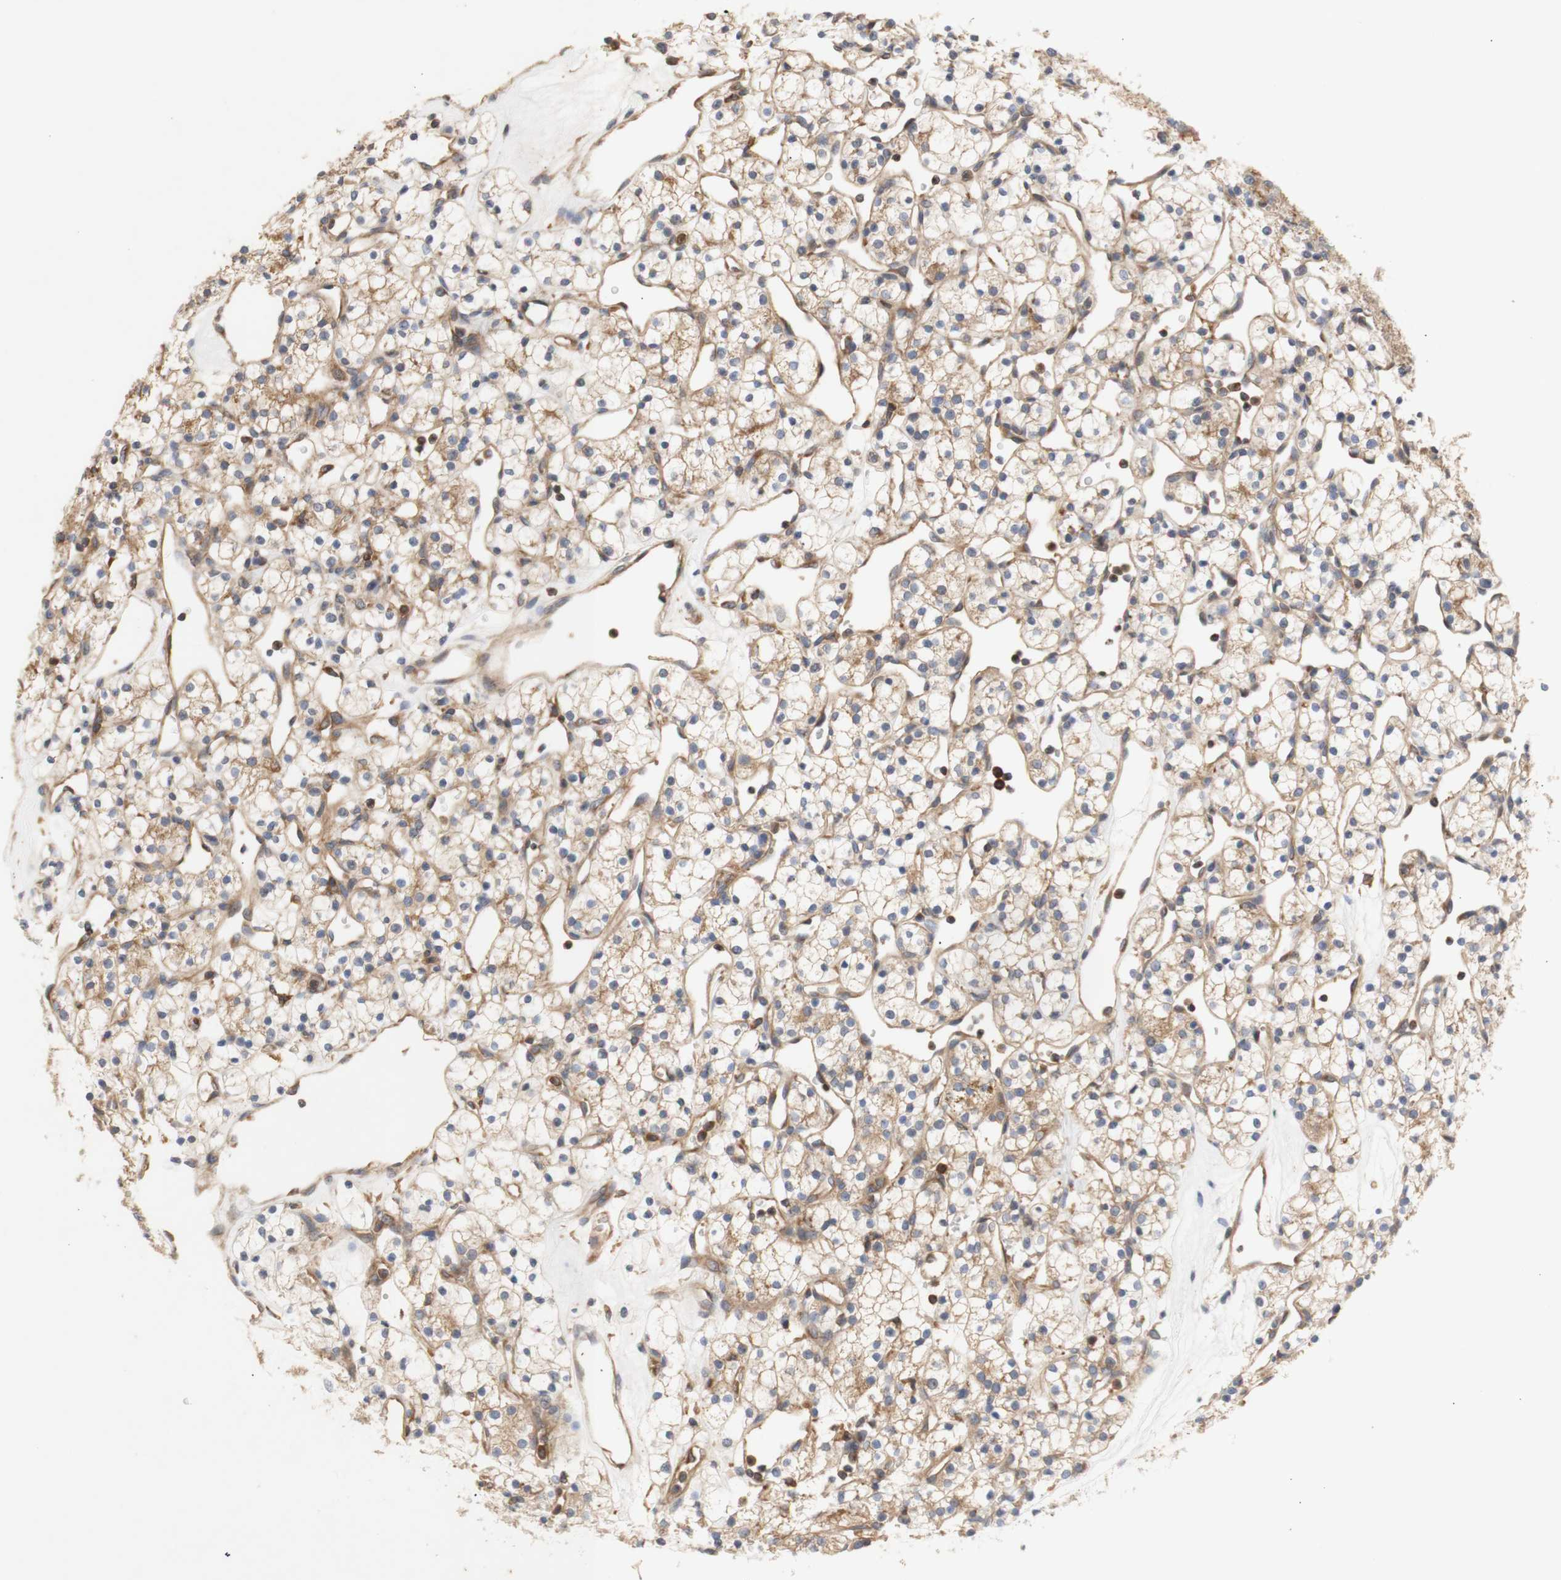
{"staining": {"intensity": "moderate", "quantity": ">75%", "location": "cytoplasmic/membranous"}, "tissue": "renal cancer", "cell_type": "Tumor cells", "image_type": "cancer", "snomed": [{"axis": "morphology", "description": "Adenocarcinoma, NOS"}, {"axis": "topography", "description": "Kidney"}], "caption": "Moderate cytoplasmic/membranous expression for a protein is identified in approximately >75% of tumor cells of adenocarcinoma (renal) using immunohistochemistry (IHC).", "gene": "IKBKG", "patient": {"sex": "female", "age": 60}}